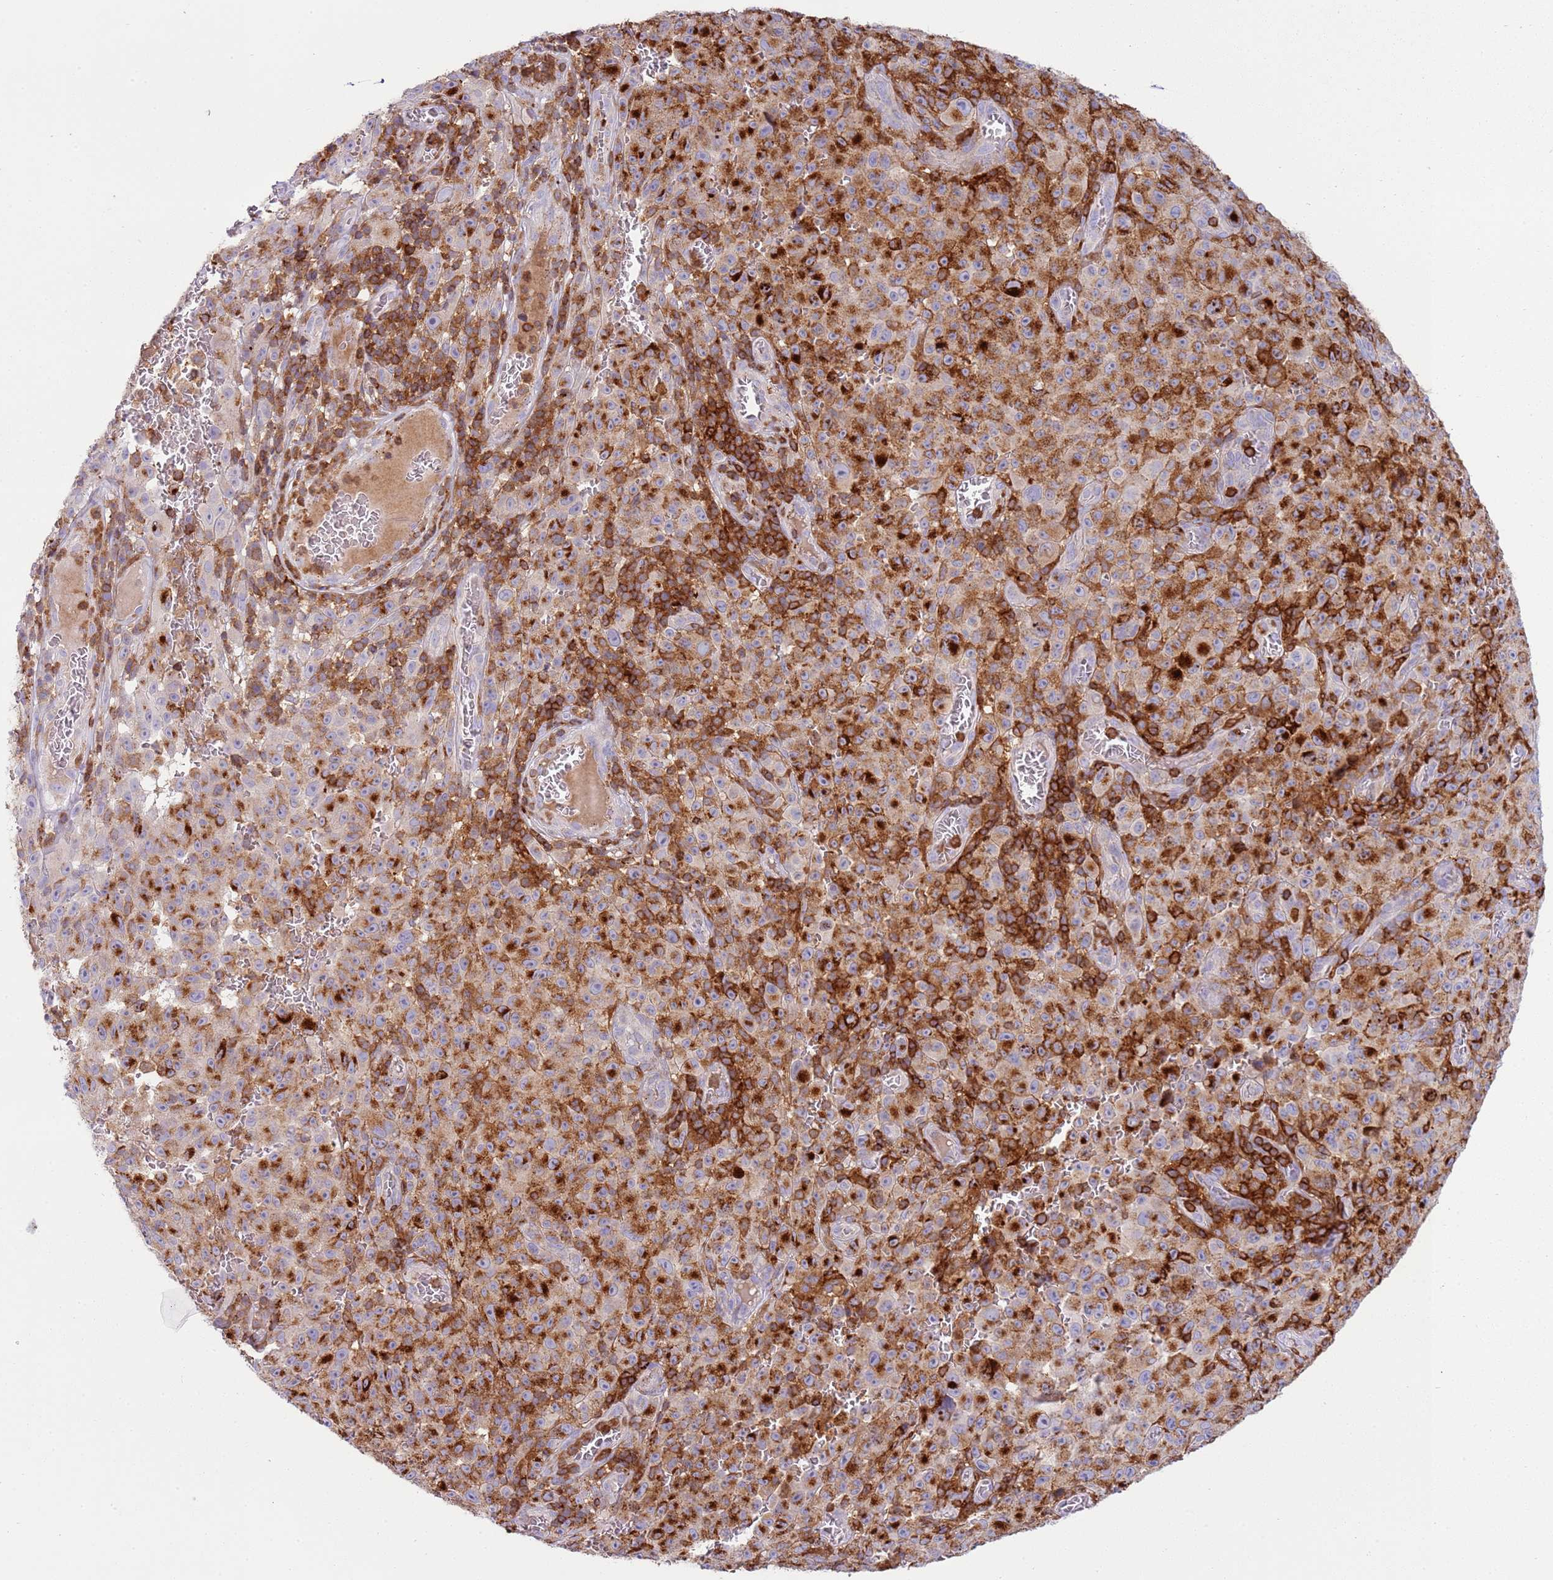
{"staining": {"intensity": "strong", "quantity": ">75%", "location": "cytoplasmic/membranous"}, "tissue": "melanoma", "cell_type": "Tumor cells", "image_type": "cancer", "snomed": [{"axis": "morphology", "description": "Malignant melanoma, NOS"}, {"axis": "topography", "description": "Skin"}], "caption": "About >75% of tumor cells in melanoma reveal strong cytoplasmic/membranous protein positivity as visualized by brown immunohistochemical staining.", "gene": "TTPAL", "patient": {"sex": "female", "age": 82}}